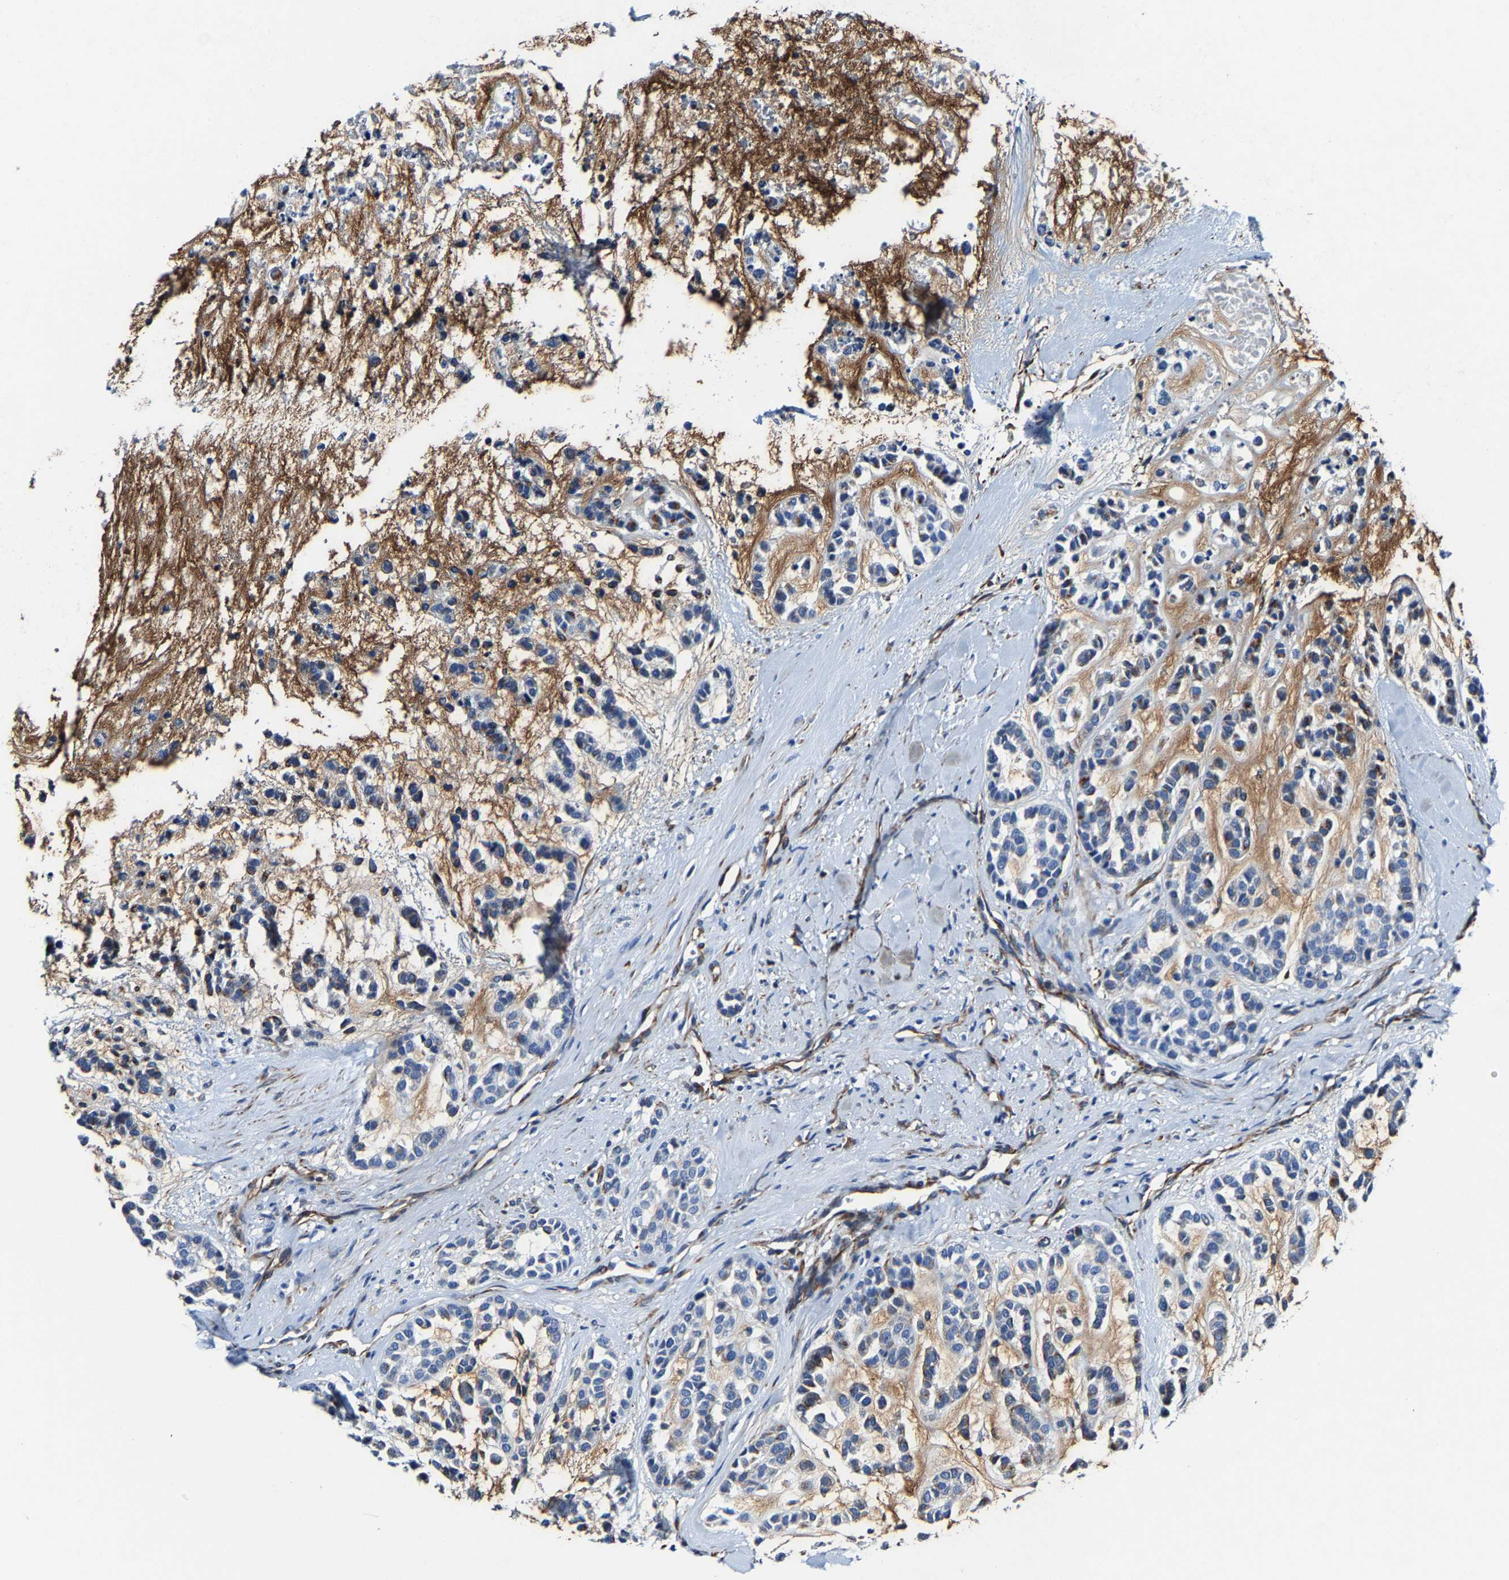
{"staining": {"intensity": "moderate", "quantity": "<25%", "location": "cytoplasmic/membranous"}, "tissue": "head and neck cancer", "cell_type": "Tumor cells", "image_type": "cancer", "snomed": [{"axis": "morphology", "description": "Adenocarcinoma, NOS"}, {"axis": "morphology", "description": "Adenoma, NOS"}, {"axis": "topography", "description": "Head-Neck"}], "caption": "Protein staining of head and neck adenoma tissue exhibits moderate cytoplasmic/membranous expression in approximately <25% of tumor cells. Immunohistochemistry (ihc) stains the protein of interest in brown and the nuclei are stained blue.", "gene": "MMEL1", "patient": {"sex": "female", "age": 55}}